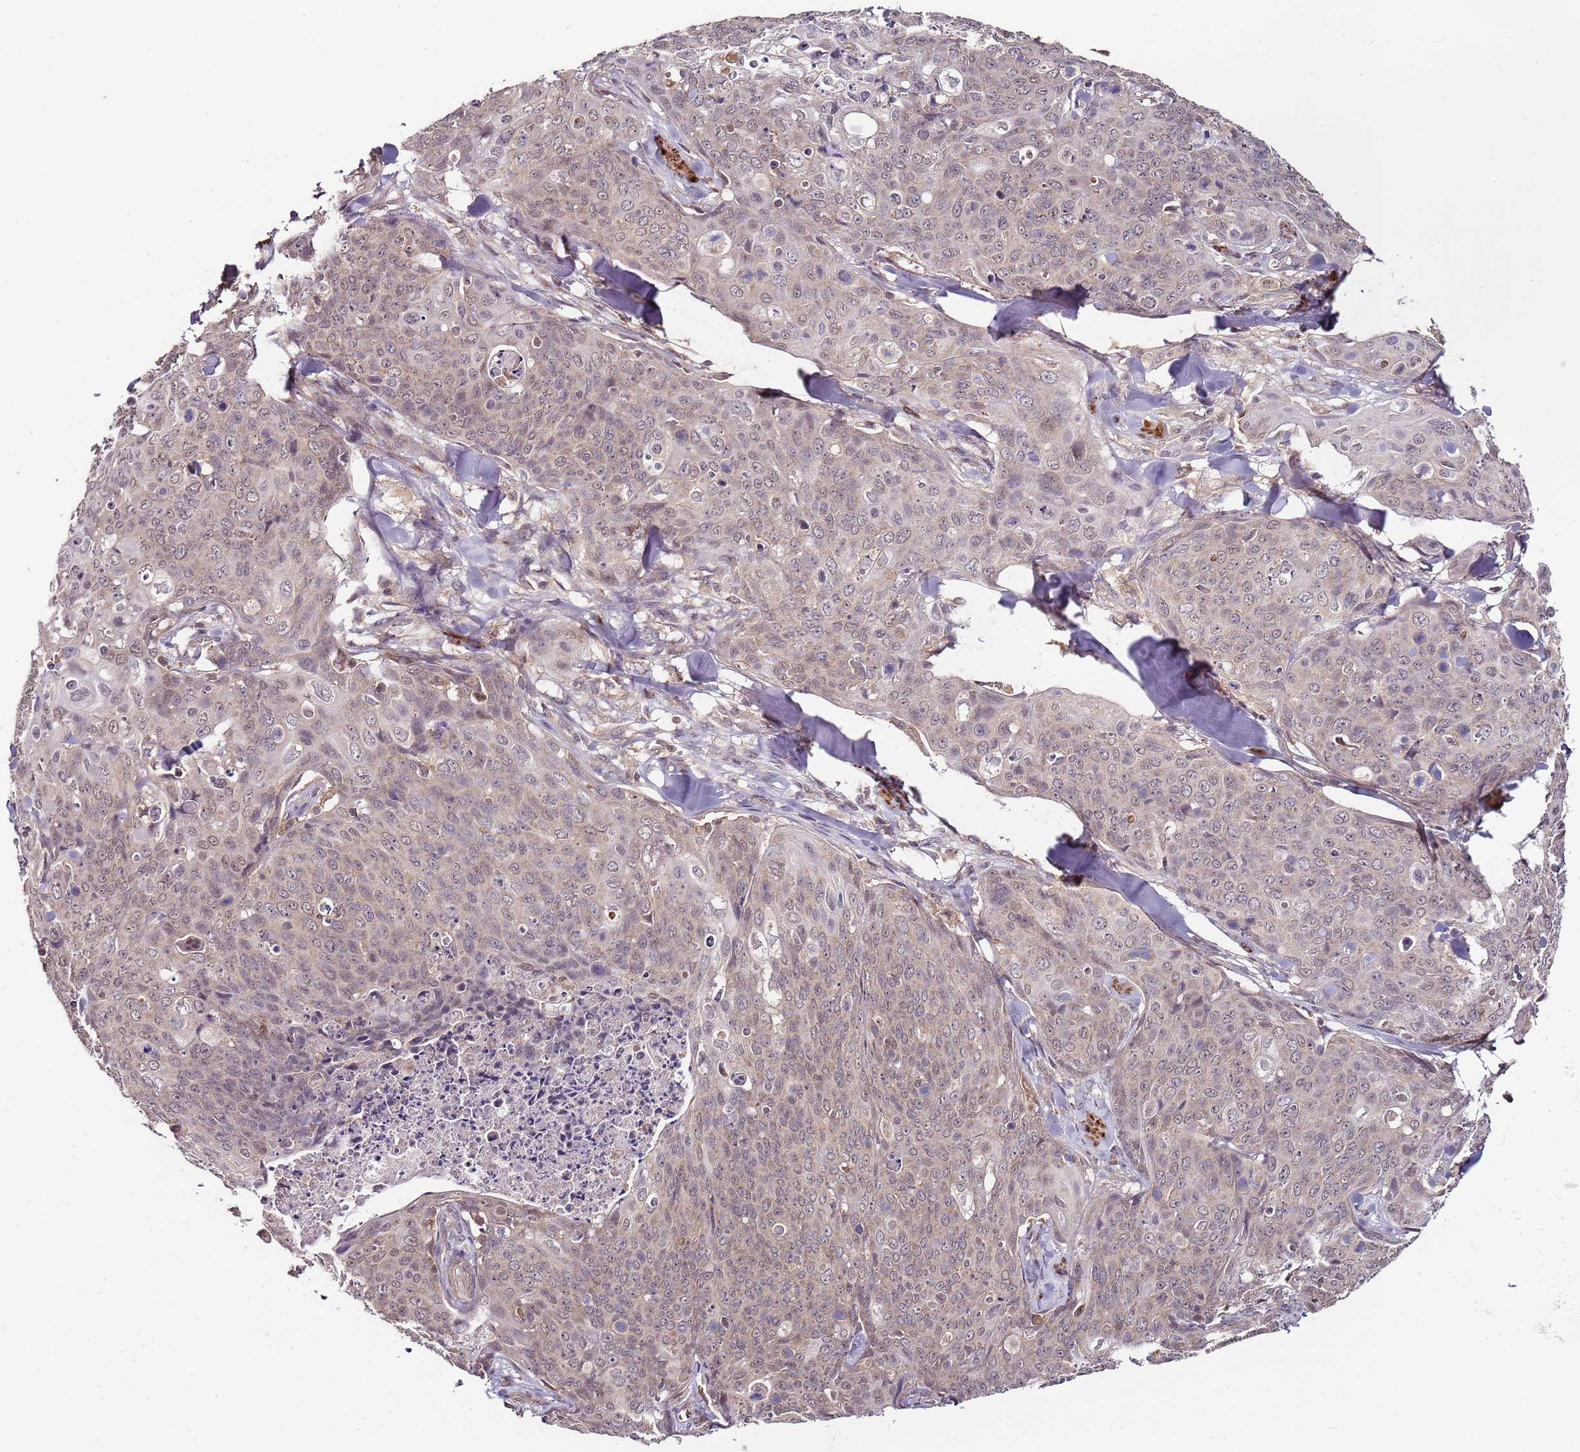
{"staining": {"intensity": "weak", "quantity": "<25%", "location": "nuclear"}, "tissue": "skin cancer", "cell_type": "Tumor cells", "image_type": "cancer", "snomed": [{"axis": "morphology", "description": "Squamous cell carcinoma, NOS"}, {"axis": "topography", "description": "Skin"}, {"axis": "topography", "description": "Vulva"}], "caption": "A histopathology image of skin cancer (squamous cell carcinoma) stained for a protein exhibits no brown staining in tumor cells. (DAB (3,3'-diaminobenzidine) immunohistochemistry with hematoxylin counter stain).", "gene": "LIN37", "patient": {"sex": "female", "age": 85}}